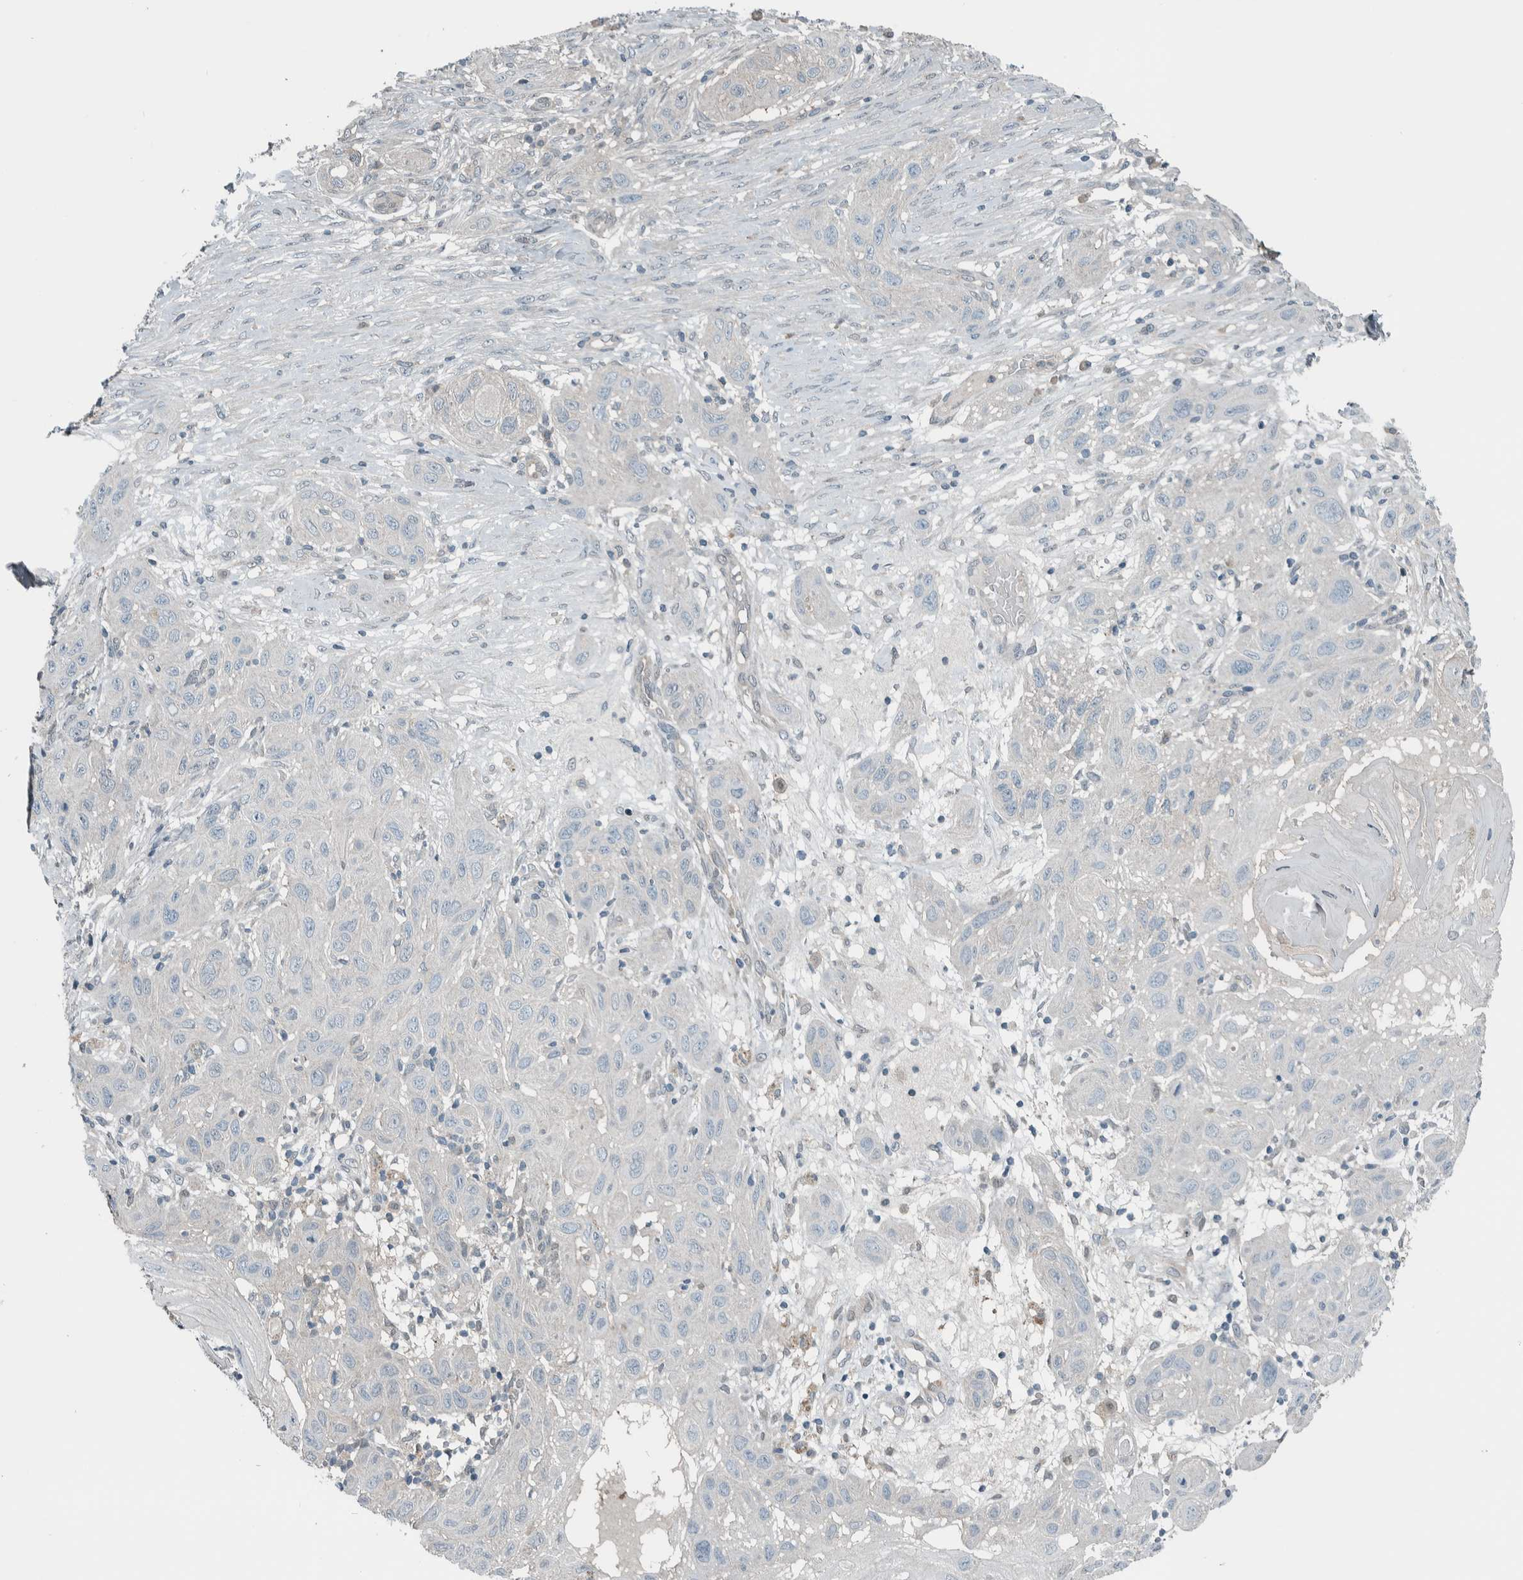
{"staining": {"intensity": "negative", "quantity": "none", "location": "none"}, "tissue": "skin cancer", "cell_type": "Tumor cells", "image_type": "cancer", "snomed": [{"axis": "morphology", "description": "Squamous cell carcinoma, NOS"}, {"axis": "topography", "description": "Skin"}], "caption": "IHC image of human skin cancer (squamous cell carcinoma) stained for a protein (brown), which shows no expression in tumor cells.", "gene": "ALAD", "patient": {"sex": "female", "age": 96}}